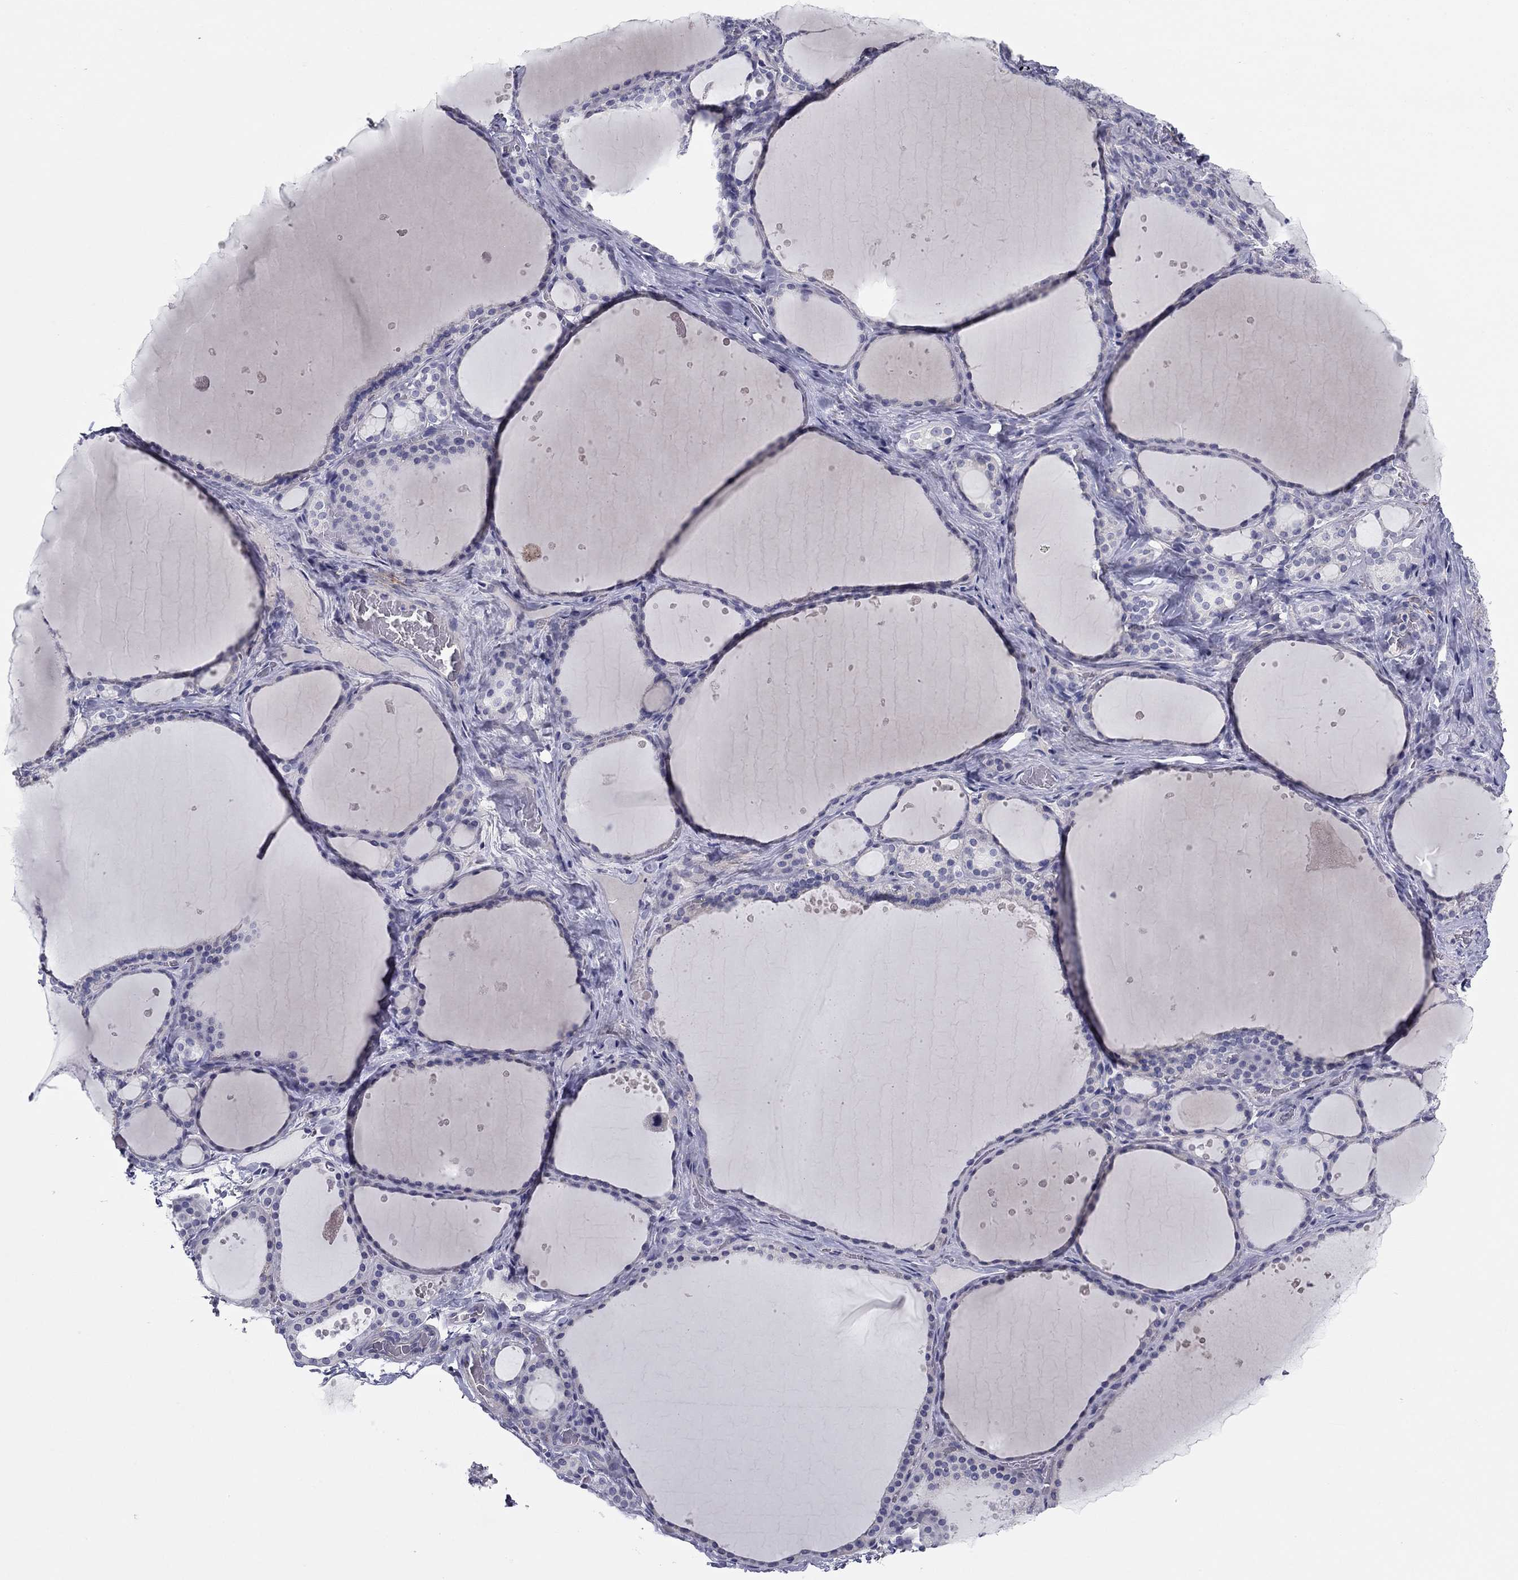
{"staining": {"intensity": "negative", "quantity": "none", "location": "none"}, "tissue": "thyroid gland", "cell_type": "Glandular cells", "image_type": "normal", "snomed": [{"axis": "morphology", "description": "Normal tissue, NOS"}, {"axis": "topography", "description": "Thyroid gland"}], "caption": "Human thyroid gland stained for a protein using immunohistochemistry reveals no positivity in glandular cells.", "gene": "SEPTIN3", "patient": {"sex": "male", "age": 63}}